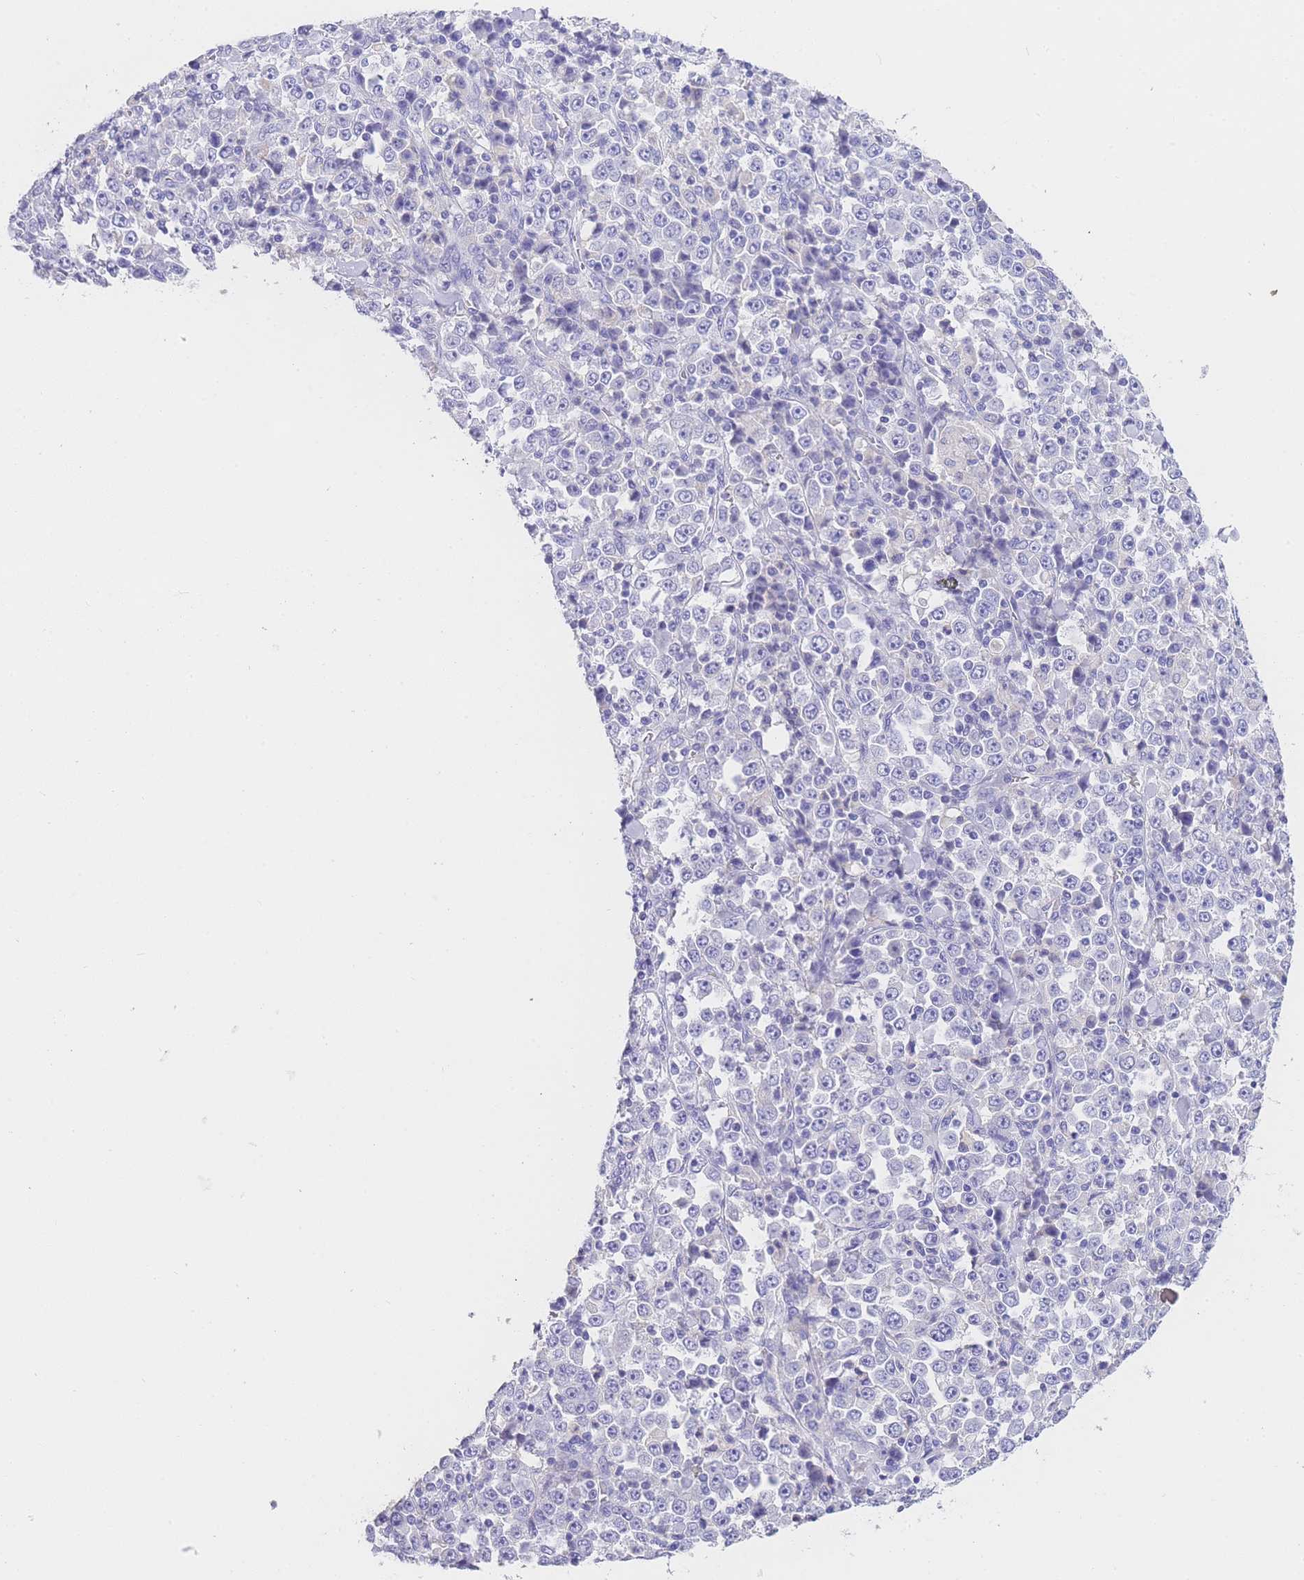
{"staining": {"intensity": "negative", "quantity": "none", "location": "none"}, "tissue": "stomach cancer", "cell_type": "Tumor cells", "image_type": "cancer", "snomed": [{"axis": "morphology", "description": "Normal tissue, NOS"}, {"axis": "morphology", "description": "Adenocarcinoma, NOS"}, {"axis": "topography", "description": "Stomach, upper"}, {"axis": "topography", "description": "Stomach"}], "caption": "IHC of human stomach adenocarcinoma demonstrates no expression in tumor cells.", "gene": "EPN2", "patient": {"sex": "male", "age": 59}}